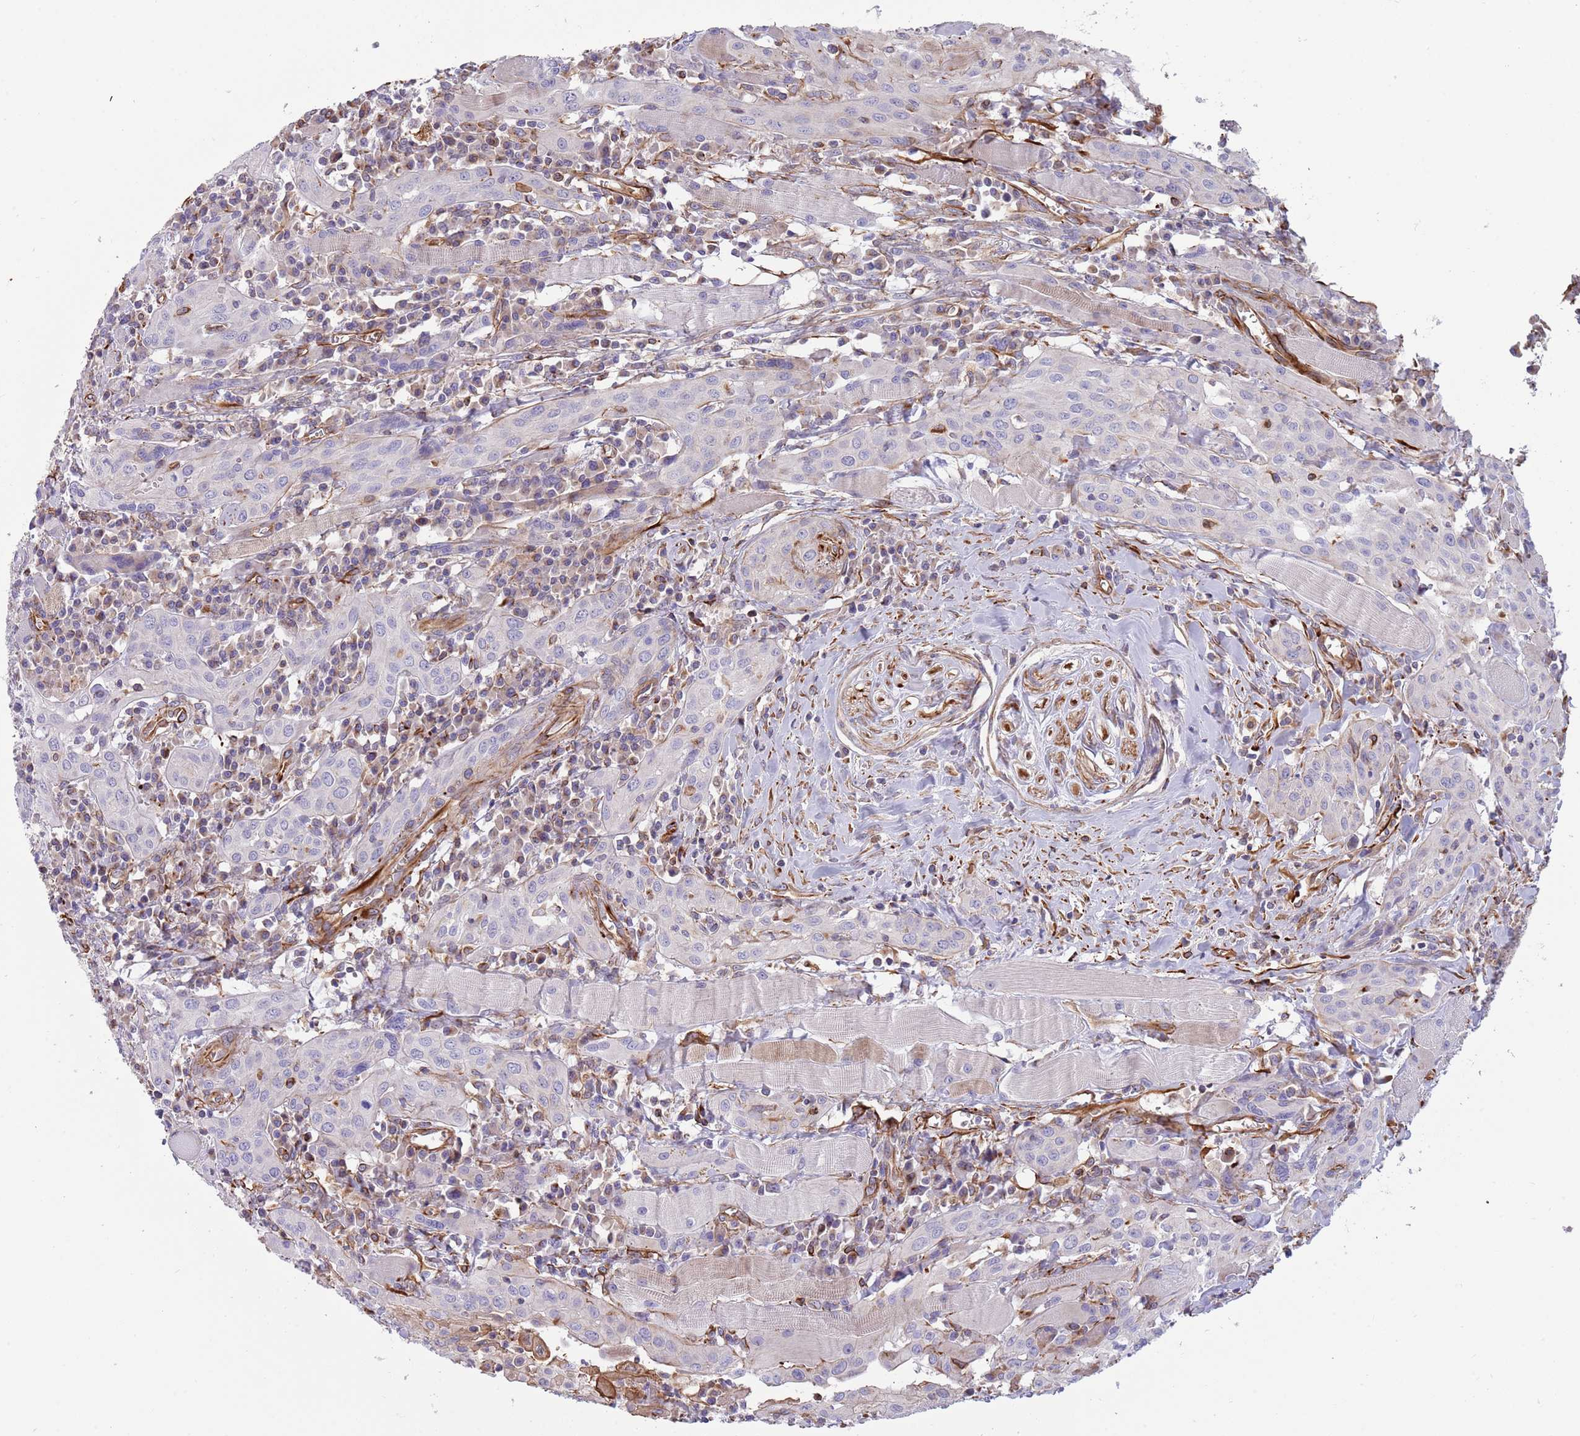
{"staining": {"intensity": "negative", "quantity": "none", "location": "none"}, "tissue": "head and neck cancer", "cell_type": "Tumor cells", "image_type": "cancer", "snomed": [{"axis": "morphology", "description": "Squamous cell carcinoma, NOS"}, {"axis": "topography", "description": "Oral tissue"}, {"axis": "topography", "description": "Head-Neck"}], "caption": "DAB (3,3'-diaminobenzidine) immunohistochemical staining of head and neck cancer shows no significant staining in tumor cells.", "gene": "MOGAT1", "patient": {"sex": "female", "age": 70}}